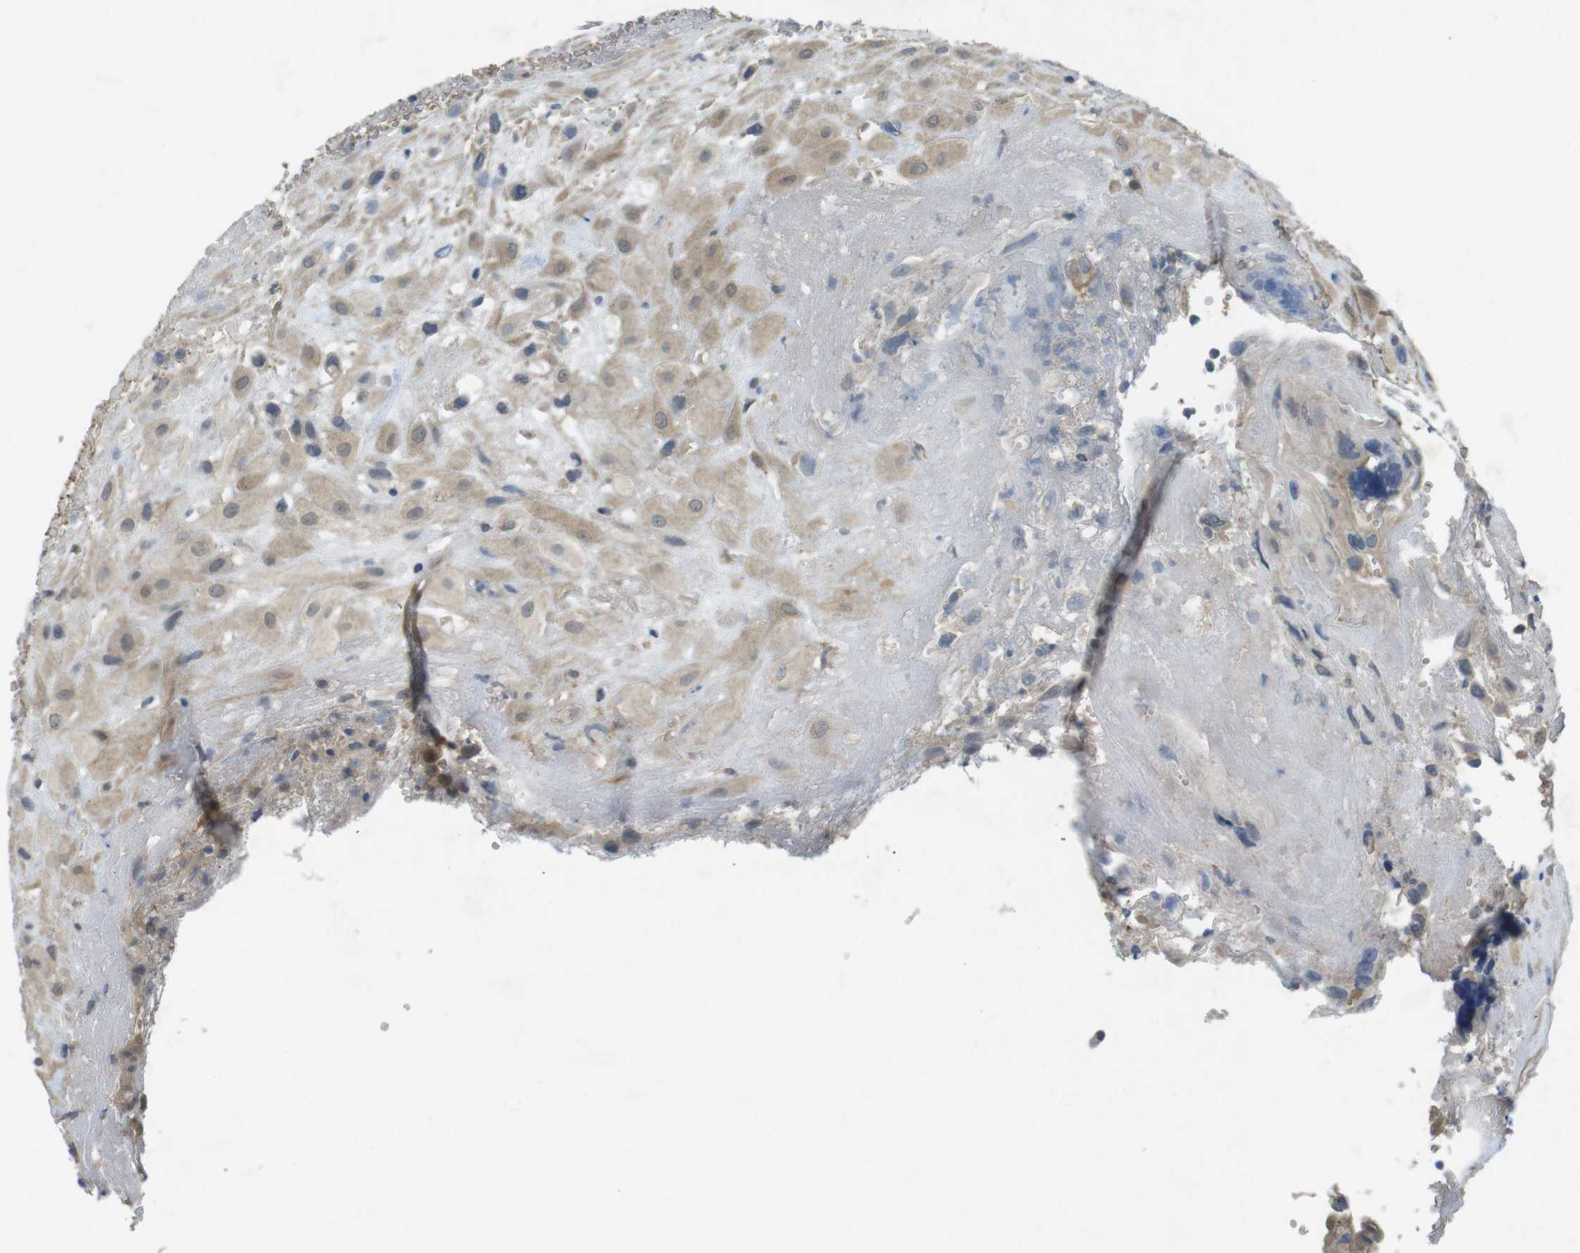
{"staining": {"intensity": "weak", "quantity": ">75%", "location": "cytoplasmic/membranous"}, "tissue": "placenta", "cell_type": "Decidual cells", "image_type": "normal", "snomed": [{"axis": "morphology", "description": "Normal tissue, NOS"}, {"axis": "topography", "description": "Placenta"}], "caption": "Unremarkable placenta displays weak cytoplasmic/membranous positivity in about >75% of decidual cells, visualized by immunohistochemistry. (Stains: DAB in brown, nuclei in blue, Microscopy: brightfield microscopy at high magnification).", "gene": "SUGT1", "patient": {"sex": "female", "age": 18}}